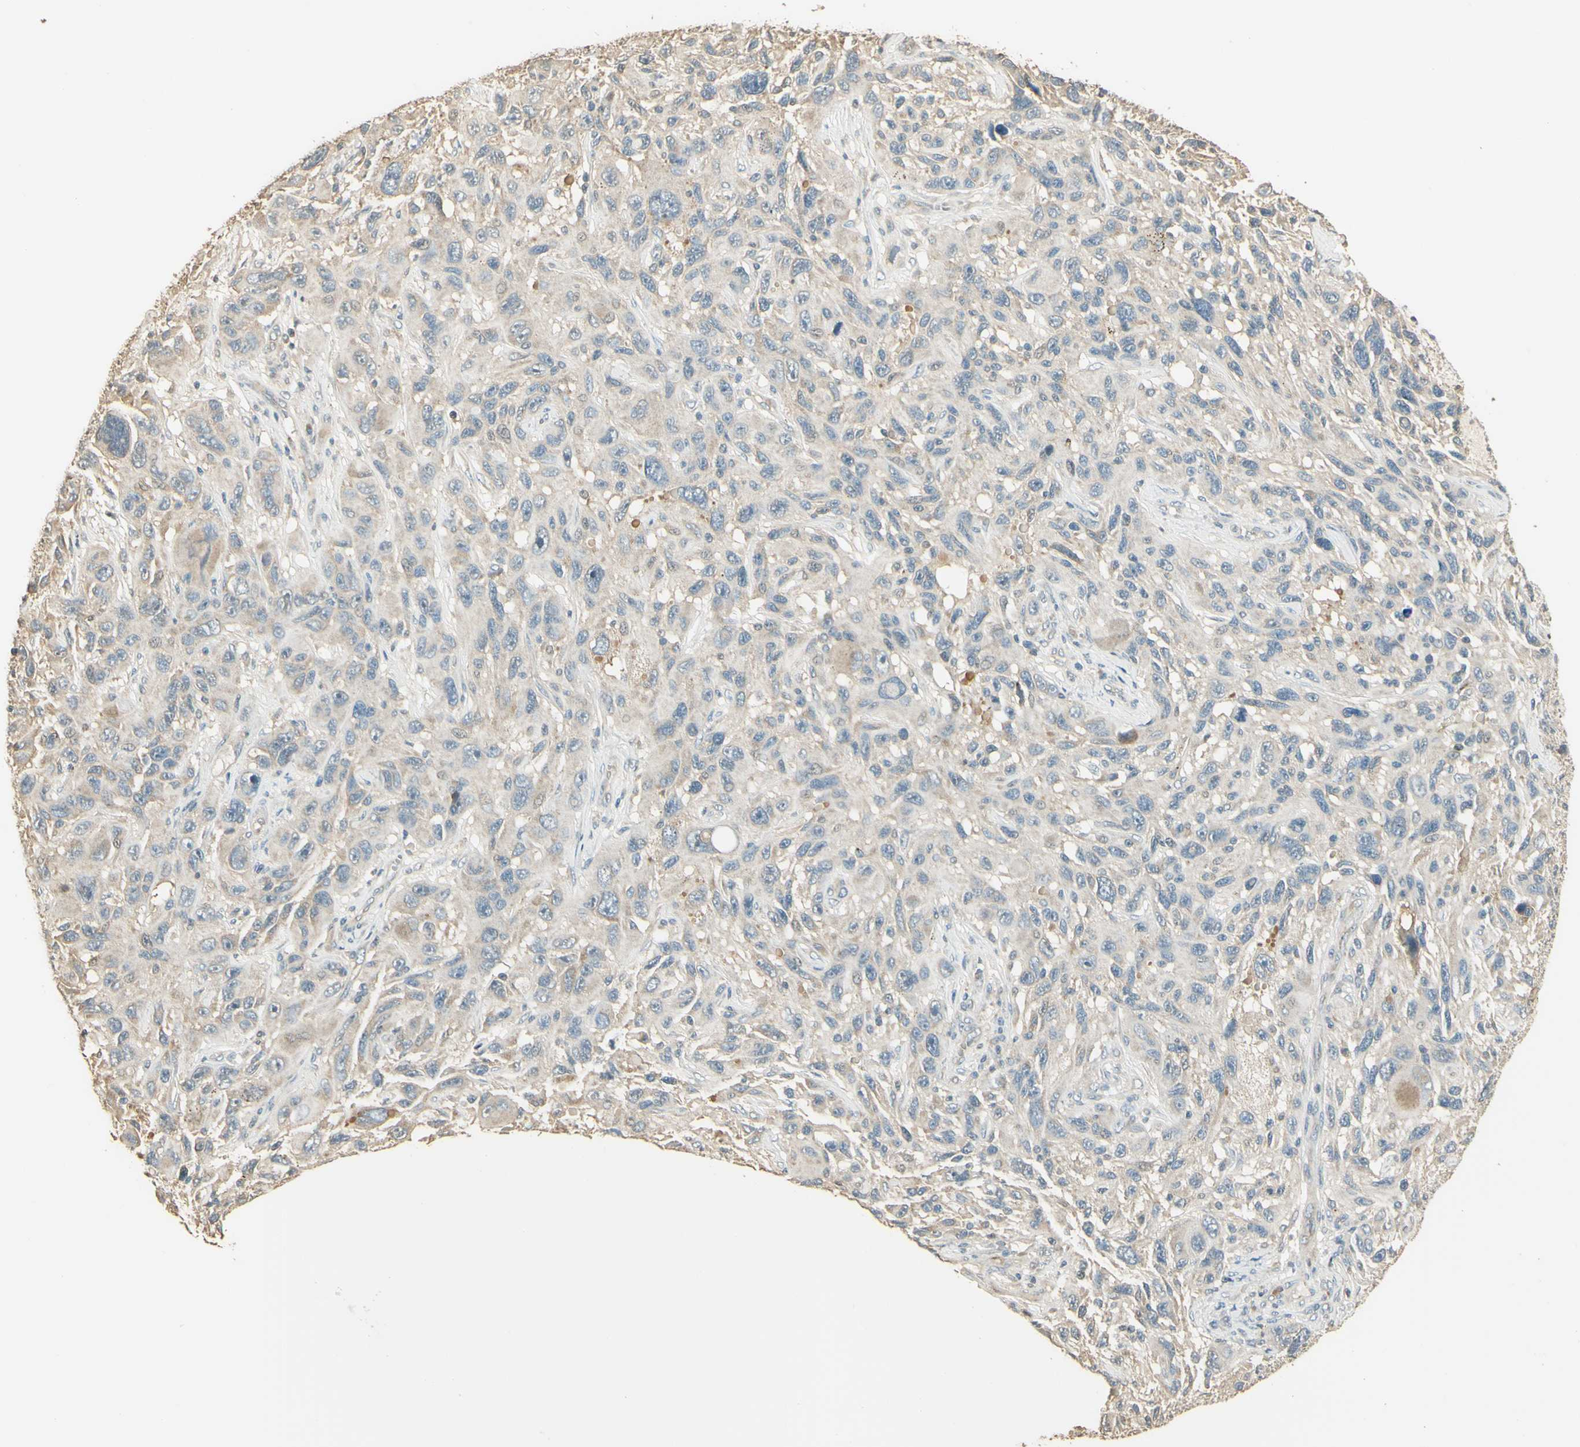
{"staining": {"intensity": "weak", "quantity": "25%-75%", "location": "cytoplasmic/membranous"}, "tissue": "melanoma", "cell_type": "Tumor cells", "image_type": "cancer", "snomed": [{"axis": "morphology", "description": "Malignant melanoma, NOS"}, {"axis": "topography", "description": "Skin"}], "caption": "A high-resolution histopathology image shows IHC staining of melanoma, which displays weak cytoplasmic/membranous staining in about 25%-75% of tumor cells. (DAB (3,3'-diaminobenzidine) IHC, brown staining for protein, blue staining for nuclei).", "gene": "UXS1", "patient": {"sex": "male", "age": 53}}